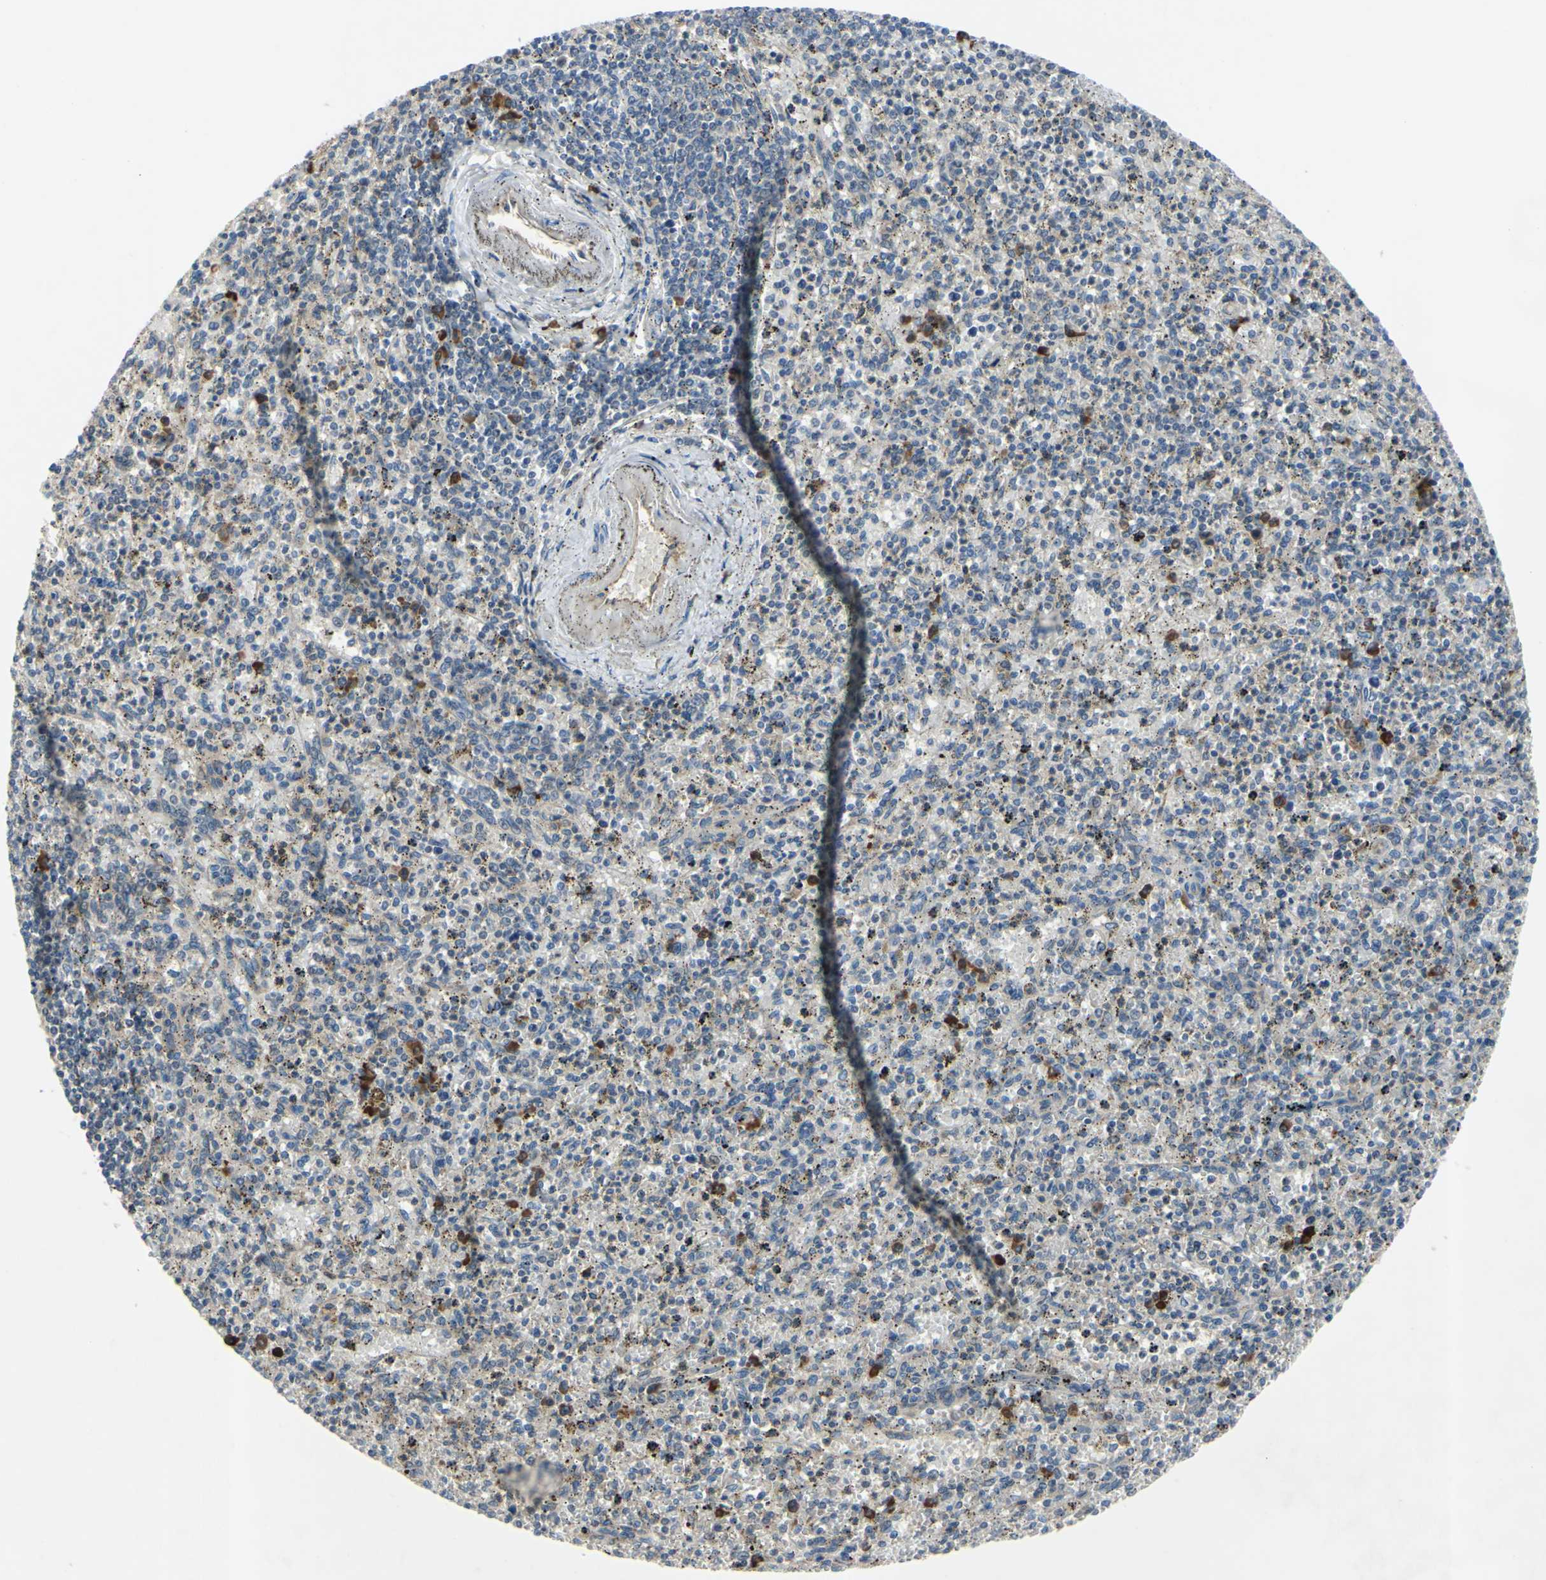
{"staining": {"intensity": "strong", "quantity": "<25%", "location": "cytoplasmic/membranous"}, "tissue": "spleen", "cell_type": "Cells in red pulp", "image_type": "normal", "snomed": [{"axis": "morphology", "description": "Normal tissue, NOS"}, {"axis": "topography", "description": "Spleen"}], "caption": "The image displays a brown stain indicating the presence of a protein in the cytoplasmic/membranous of cells in red pulp in spleen.", "gene": "XIAP", "patient": {"sex": "male", "age": 72}}